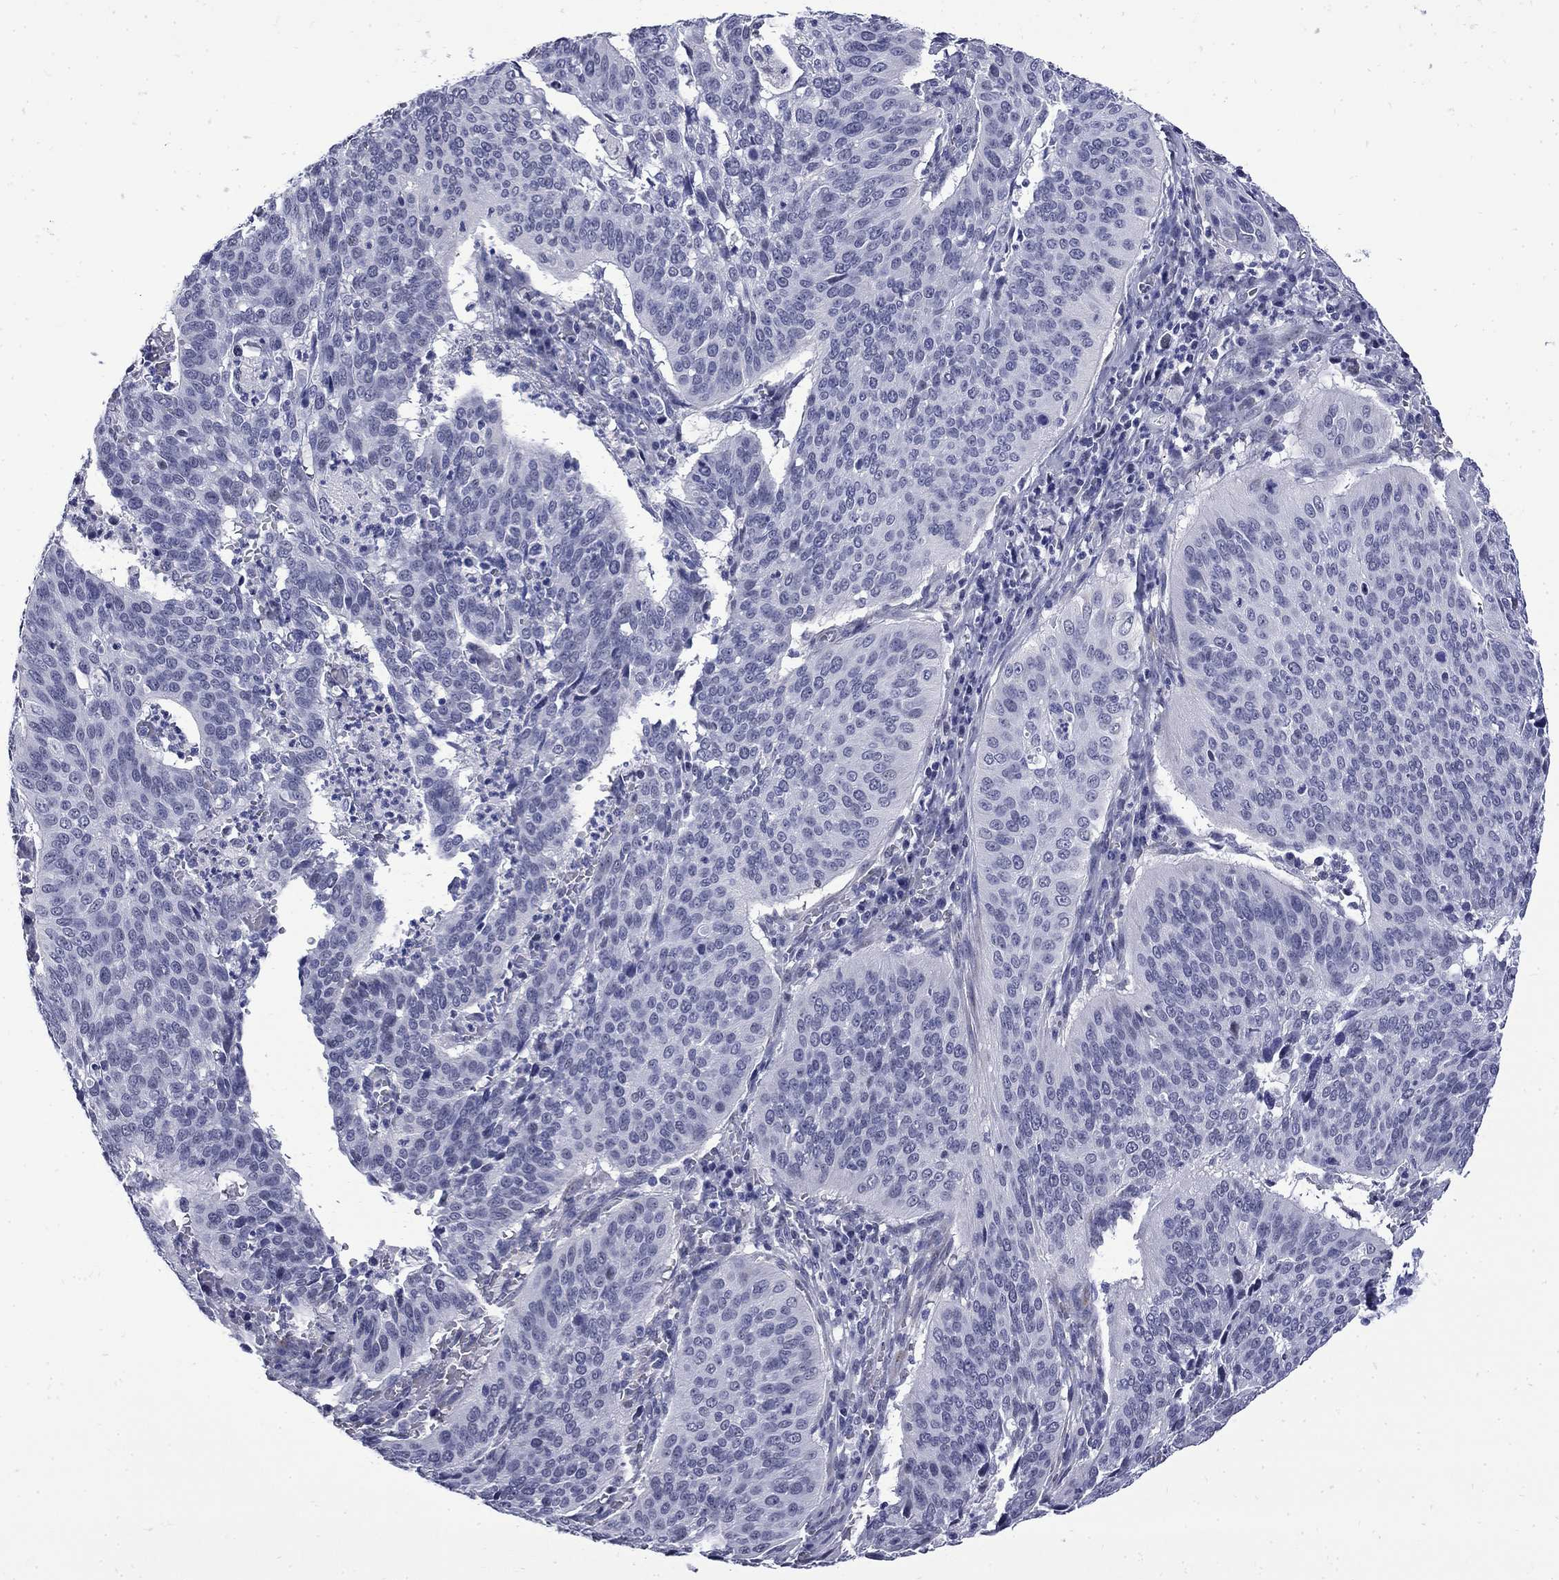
{"staining": {"intensity": "negative", "quantity": "none", "location": "none"}, "tissue": "cervical cancer", "cell_type": "Tumor cells", "image_type": "cancer", "snomed": [{"axis": "morphology", "description": "Normal tissue, NOS"}, {"axis": "morphology", "description": "Squamous cell carcinoma, NOS"}, {"axis": "topography", "description": "Cervix"}], "caption": "IHC micrograph of neoplastic tissue: squamous cell carcinoma (cervical) stained with DAB exhibits no significant protein staining in tumor cells.", "gene": "MGARP", "patient": {"sex": "female", "age": 39}}